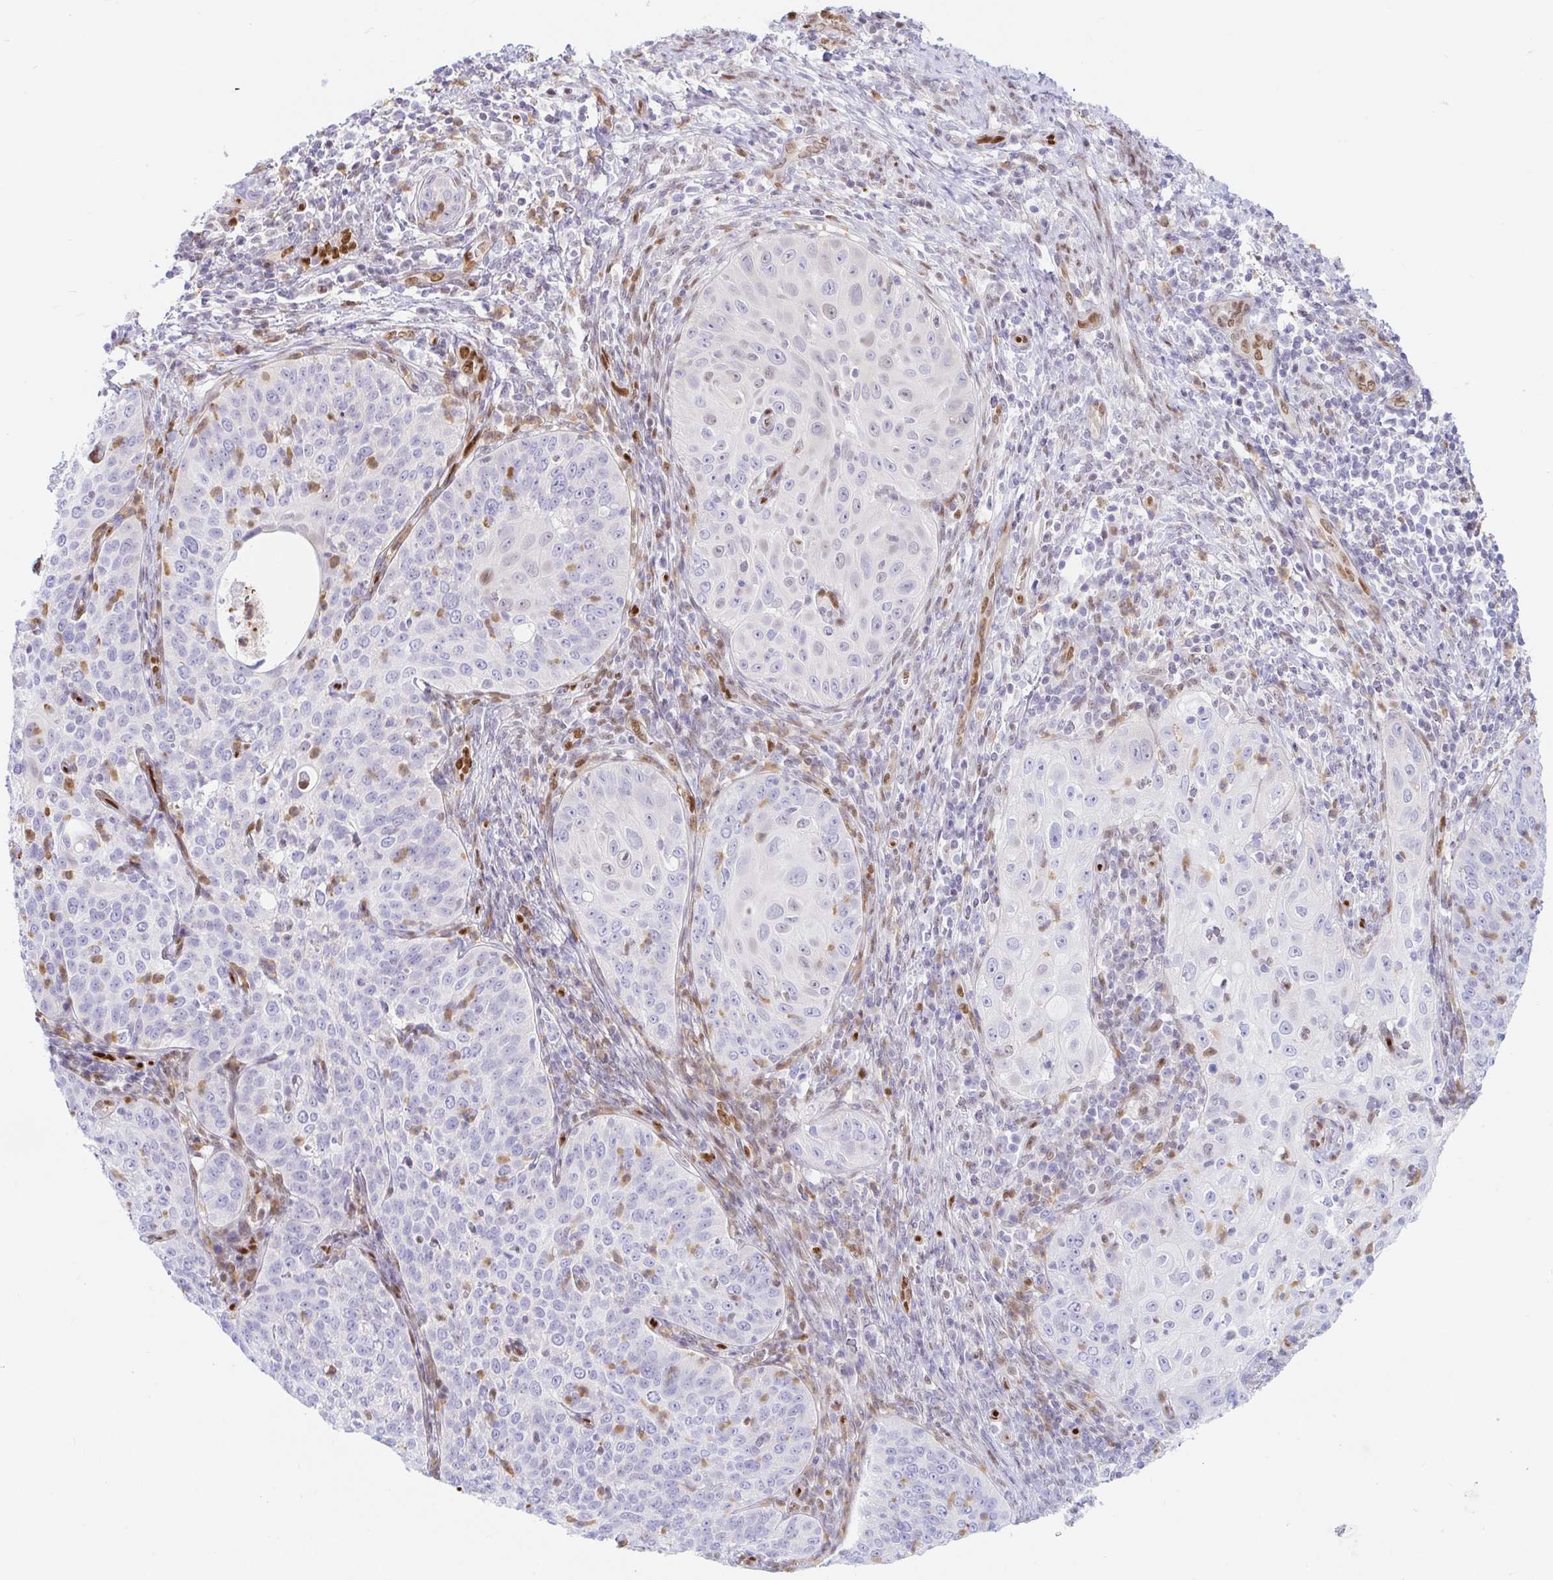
{"staining": {"intensity": "negative", "quantity": "none", "location": "none"}, "tissue": "cervical cancer", "cell_type": "Tumor cells", "image_type": "cancer", "snomed": [{"axis": "morphology", "description": "Squamous cell carcinoma, NOS"}, {"axis": "topography", "description": "Cervix"}], "caption": "The histopathology image displays no significant staining in tumor cells of cervical cancer (squamous cell carcinoma).", "gene": "HINFP", "patient": {"sex": "female", "age": 30}}